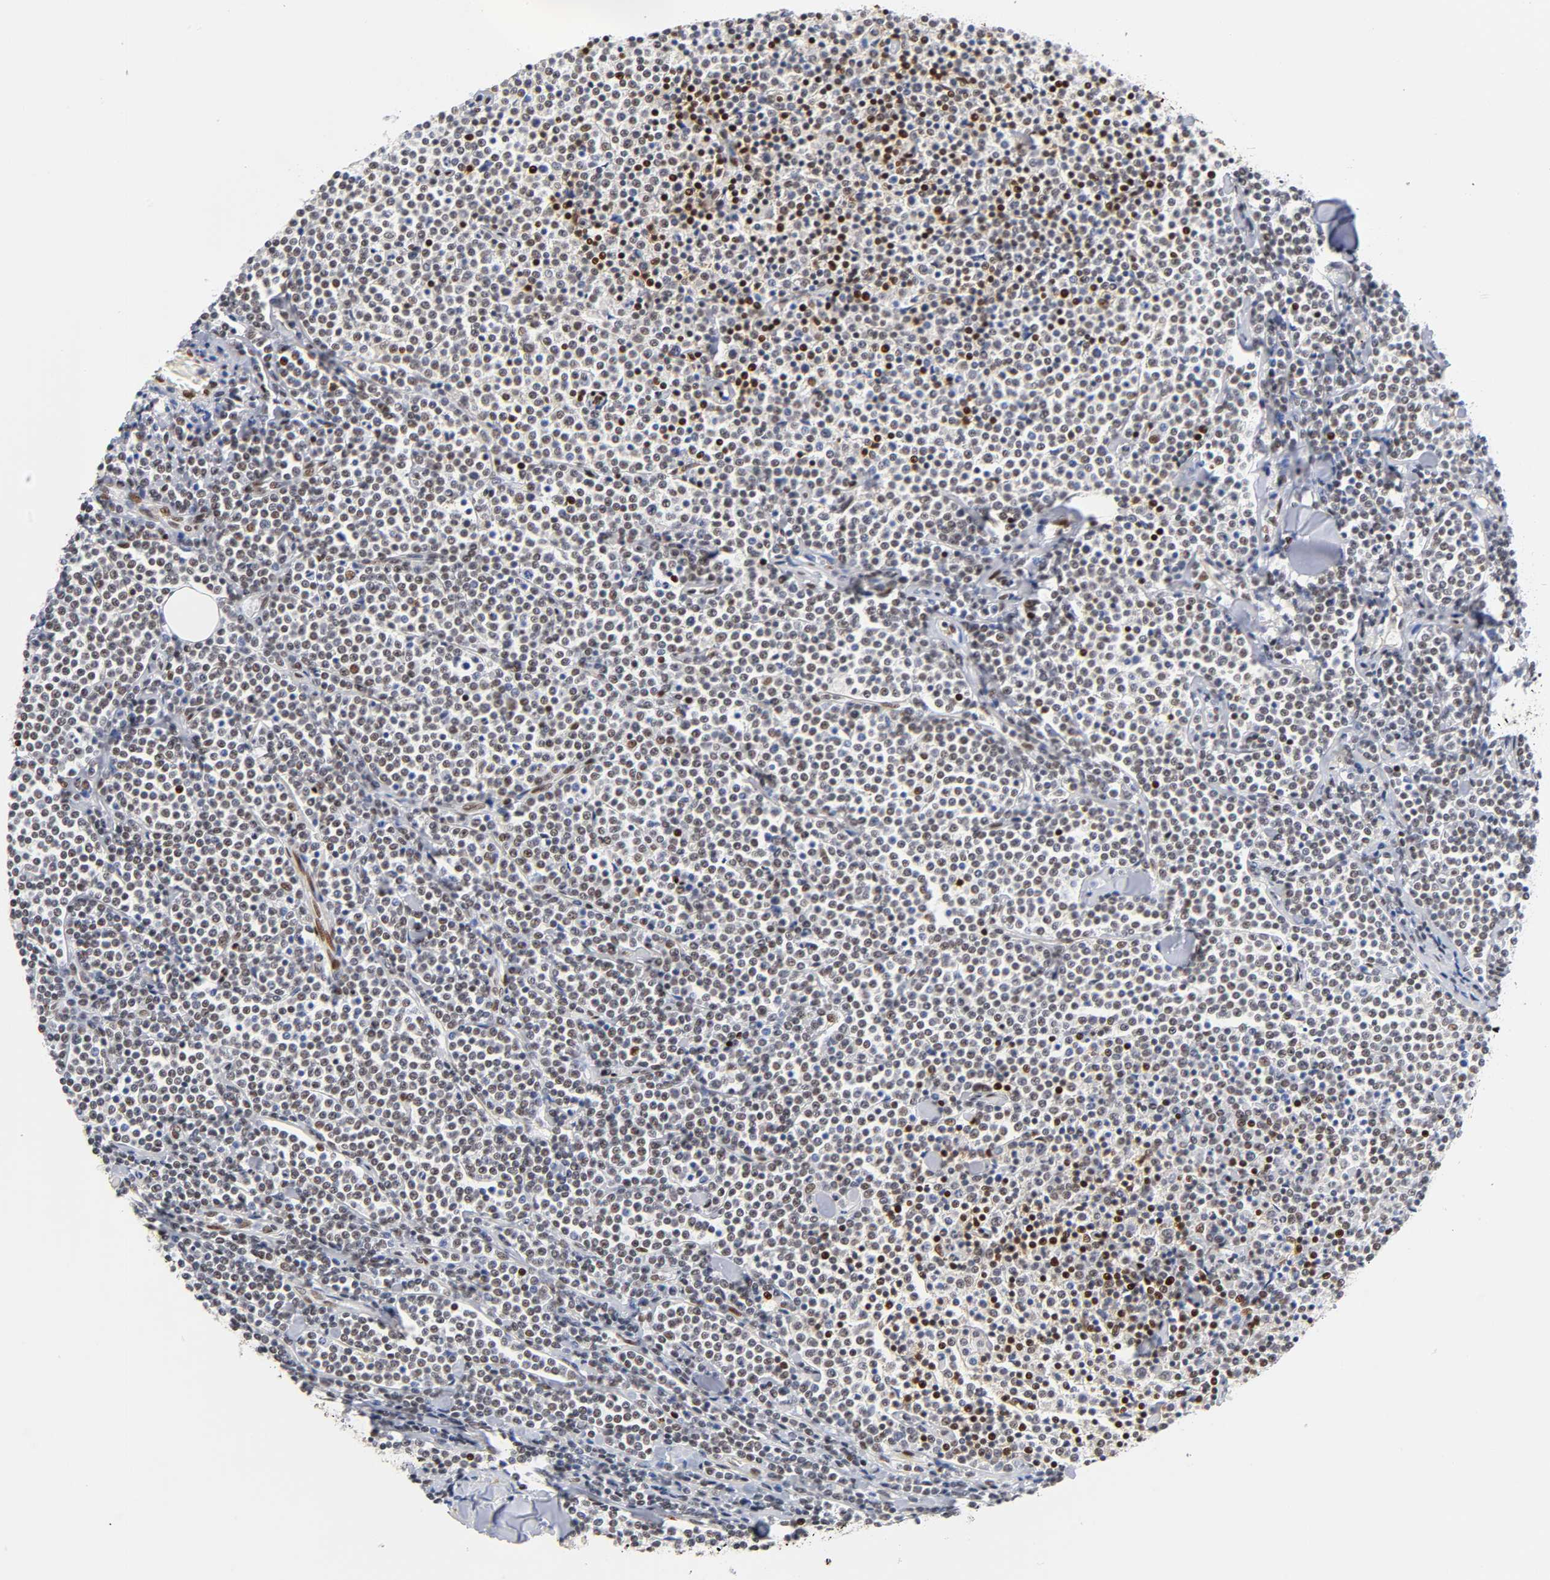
{"staining": {"intensity": "moderate", "quantity": "25%-75%", "location": "nuclear"}, "tissue": "lymphoma", "cell_type": "Tumor cells", "image_type": "cancer", "snomed": [{"axis": "morphology", "description": "Malignant lymphoma, non-Hodgkin's type, Low grade"}, {"axis": "topography", "description": "Soft tissue"}], "caption": "A medium amount of moderate nuclear positivity is present in about 25%-75% of tumor cells in lymphoma tissue.", "gene": "NR3C1", "patient": {"sex": "male", "age": 92}}